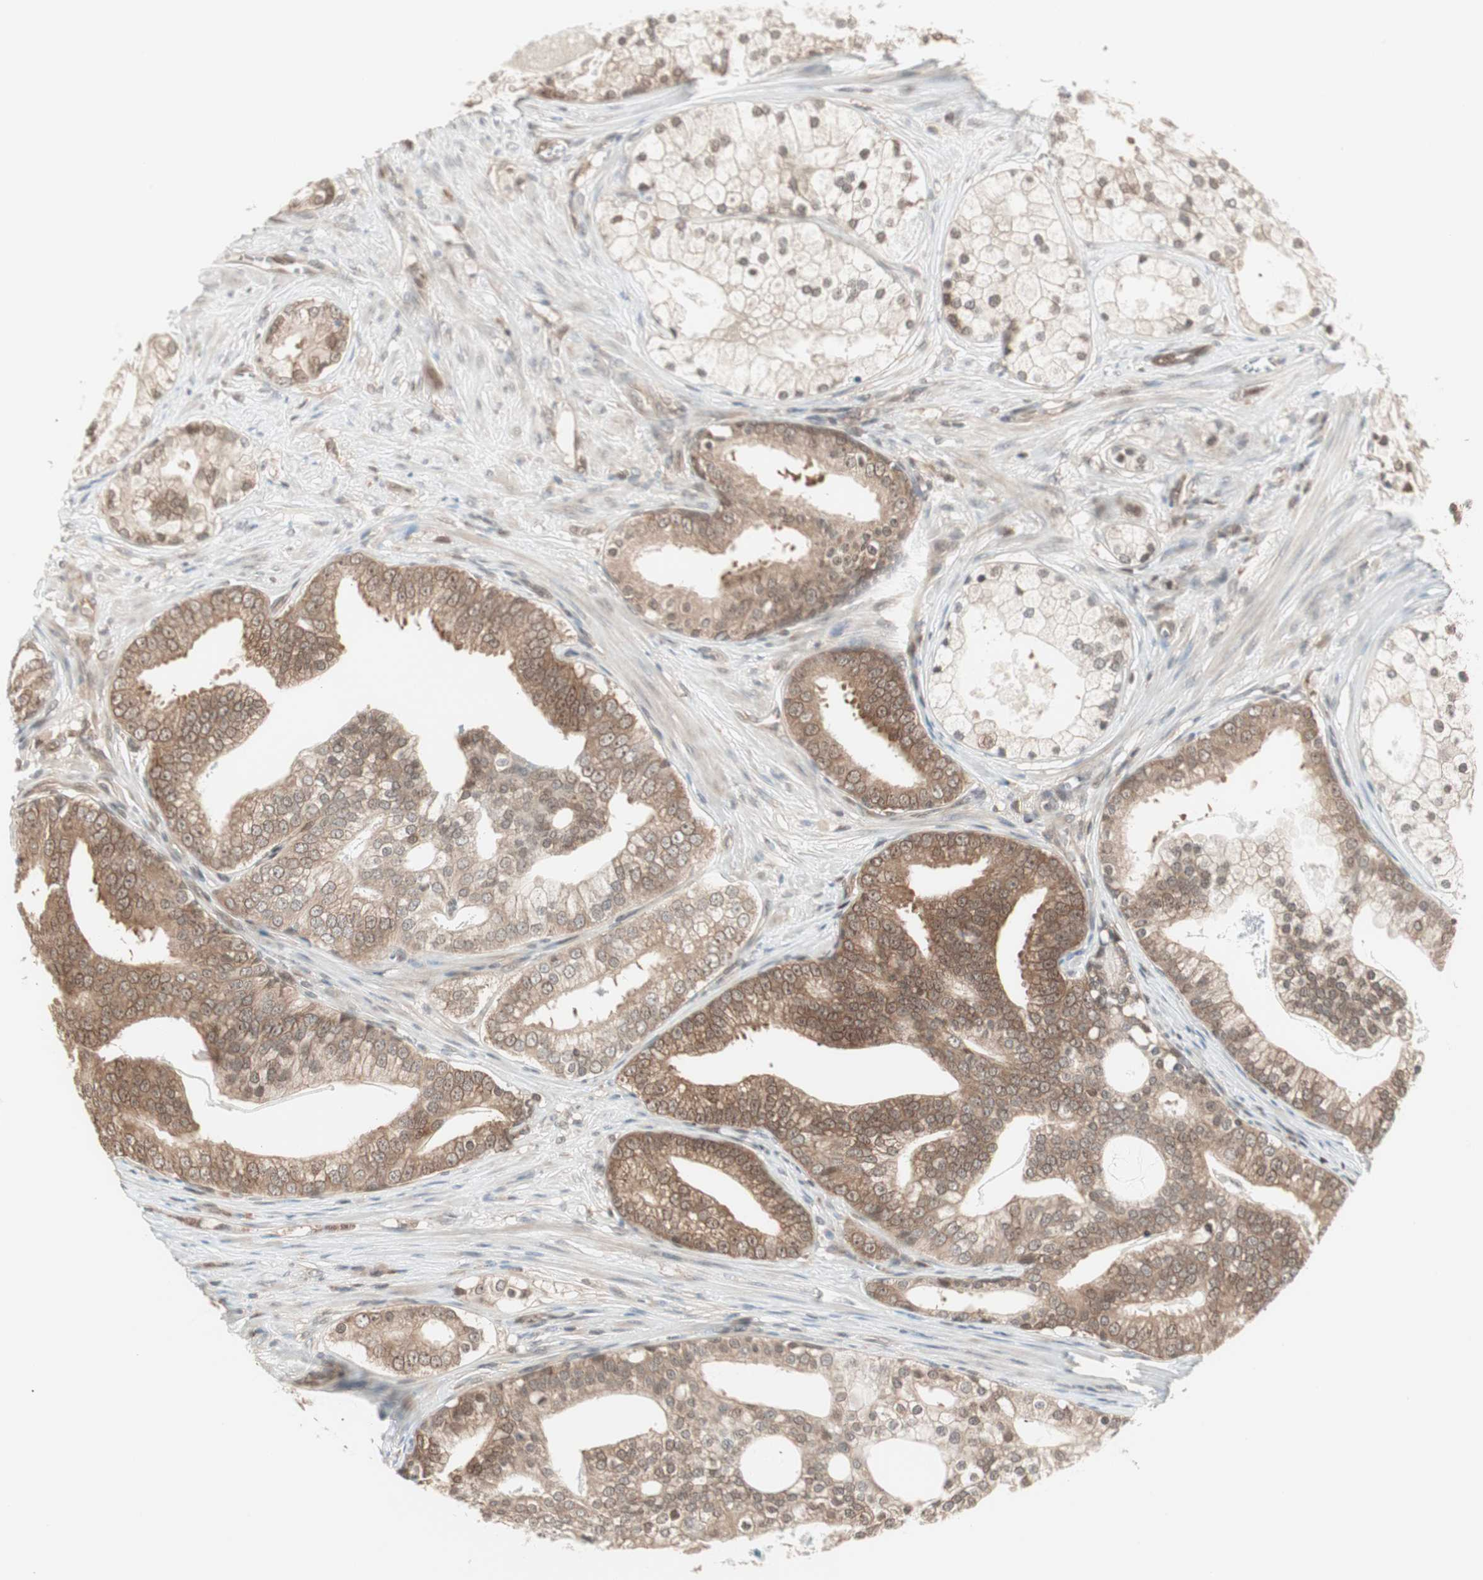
{"staining": {"intensity": "moderate", "quantity": ">75%", "location": "cytoplasmic/membranous"}, "tissue": "prostate cancer", "cell_type": "Tumor cells", "image_type": "cancer", "snomed": [{"axis": "morphology", "description": "Adenocarcinoma, Low grade"}, {"axis": "topography", "description": "Prostate"}], "caption": "Prostate low-grade adenocarcinoma was stained to show a protein in brown. There is medium levels of moderate cytoplasmic/membranous positivity in approximately >75% of tumor cells.", "gene": "UBE2I", "patient": {"sex": "male", "age": 58}}